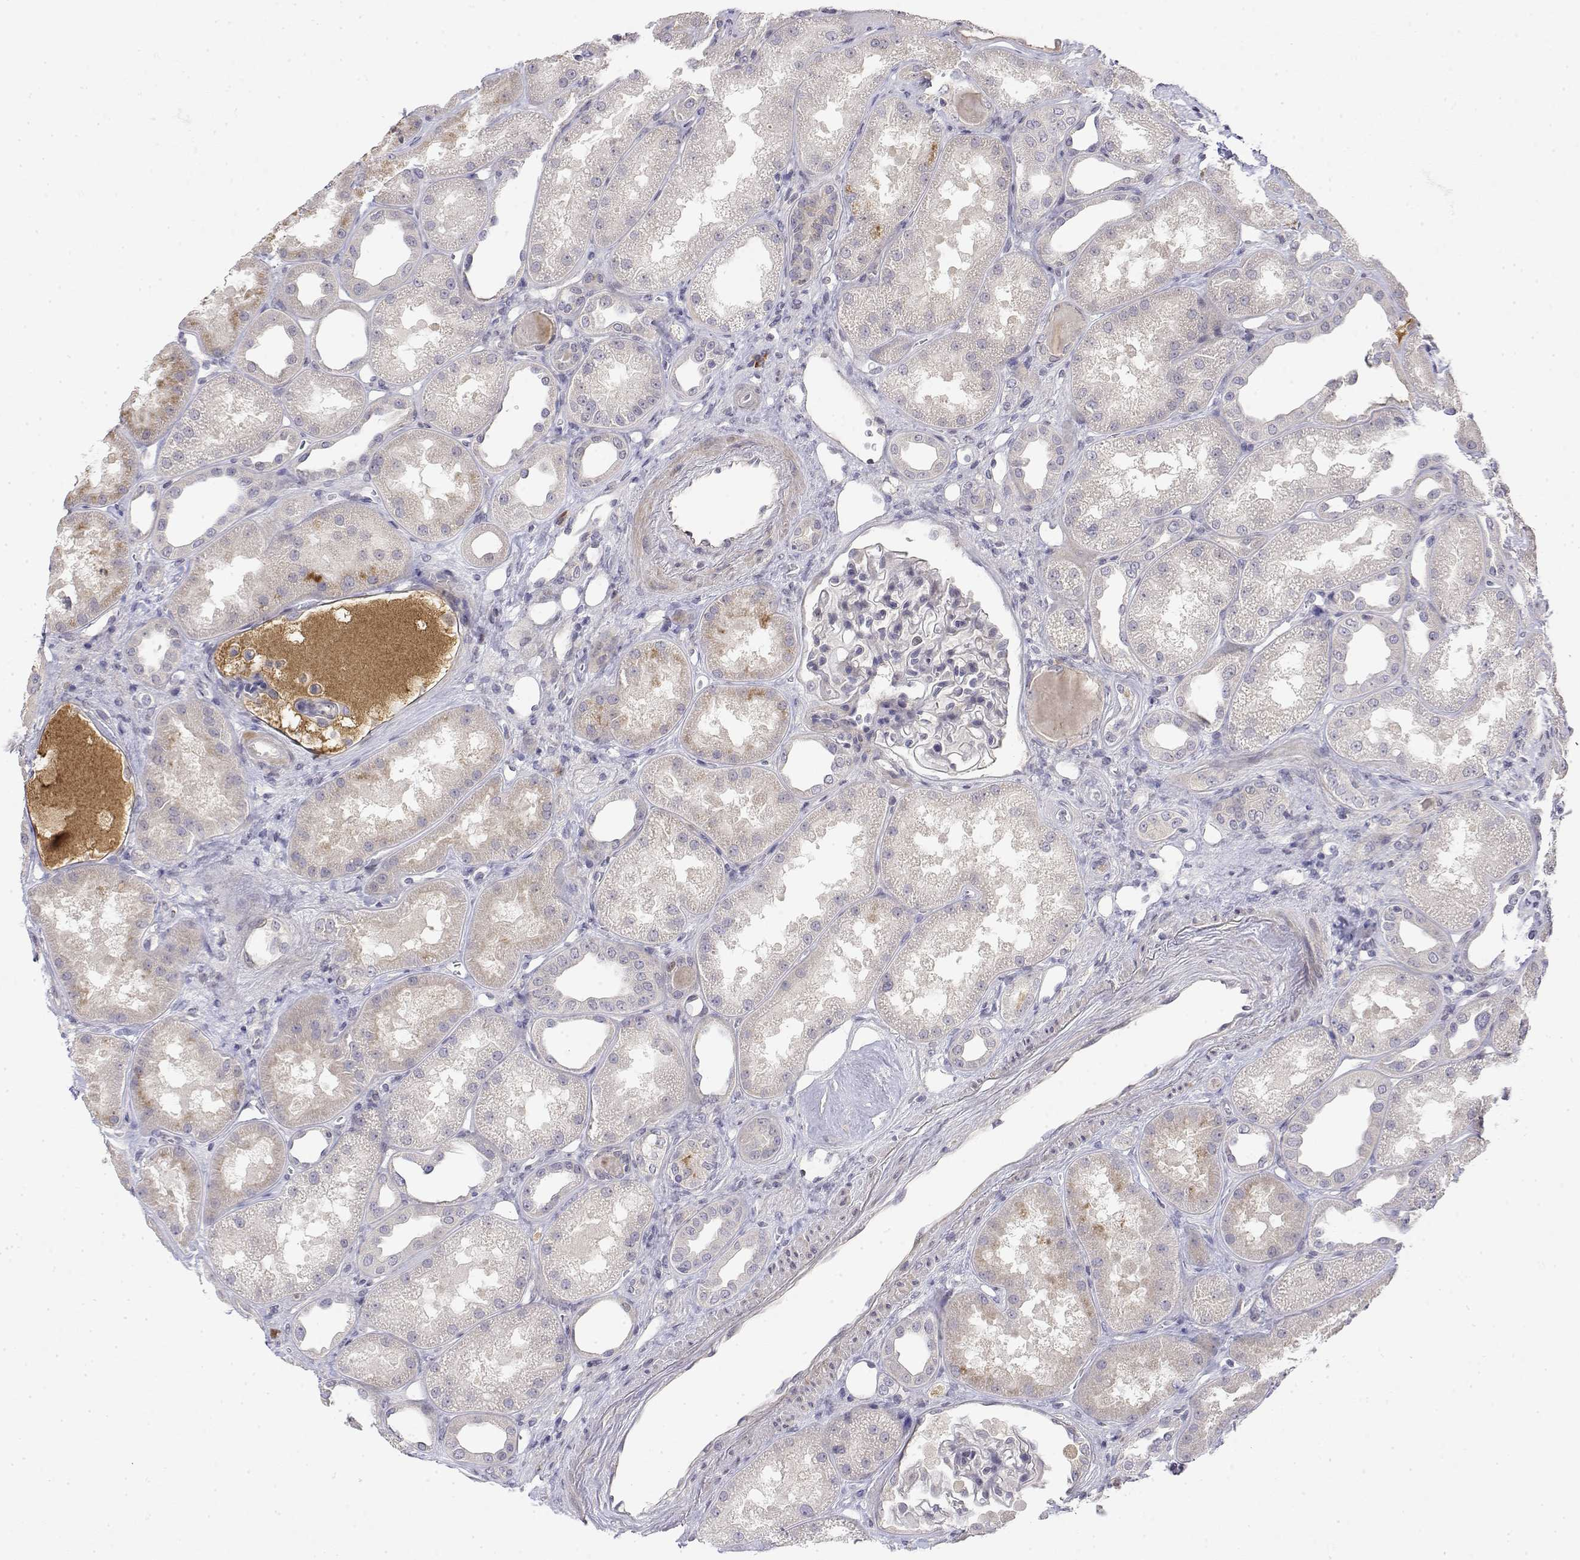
{"staining": {"intensity": "negative", "quantity": "none", "location": "none"}, "tissue": "kidney", "cell_type": "Cells in glomeruli", "image_type": "normal", "snomed": [{"axis": "morphology", "description": "Normal tissue, NOS"}, {"axis": "topography", "description": "Kidney"}], "caption": "High magnification brightfield microscopy of benign kidney stained with DAB (brown) and counterstained with hematoxylin (blue): cells in glomeruli show no significant staining. (DAB immunohistochemistry with hematoxylin counter stain).", "gene": "IGFBP4", "patient": {"sex": "male", "age": 61}}